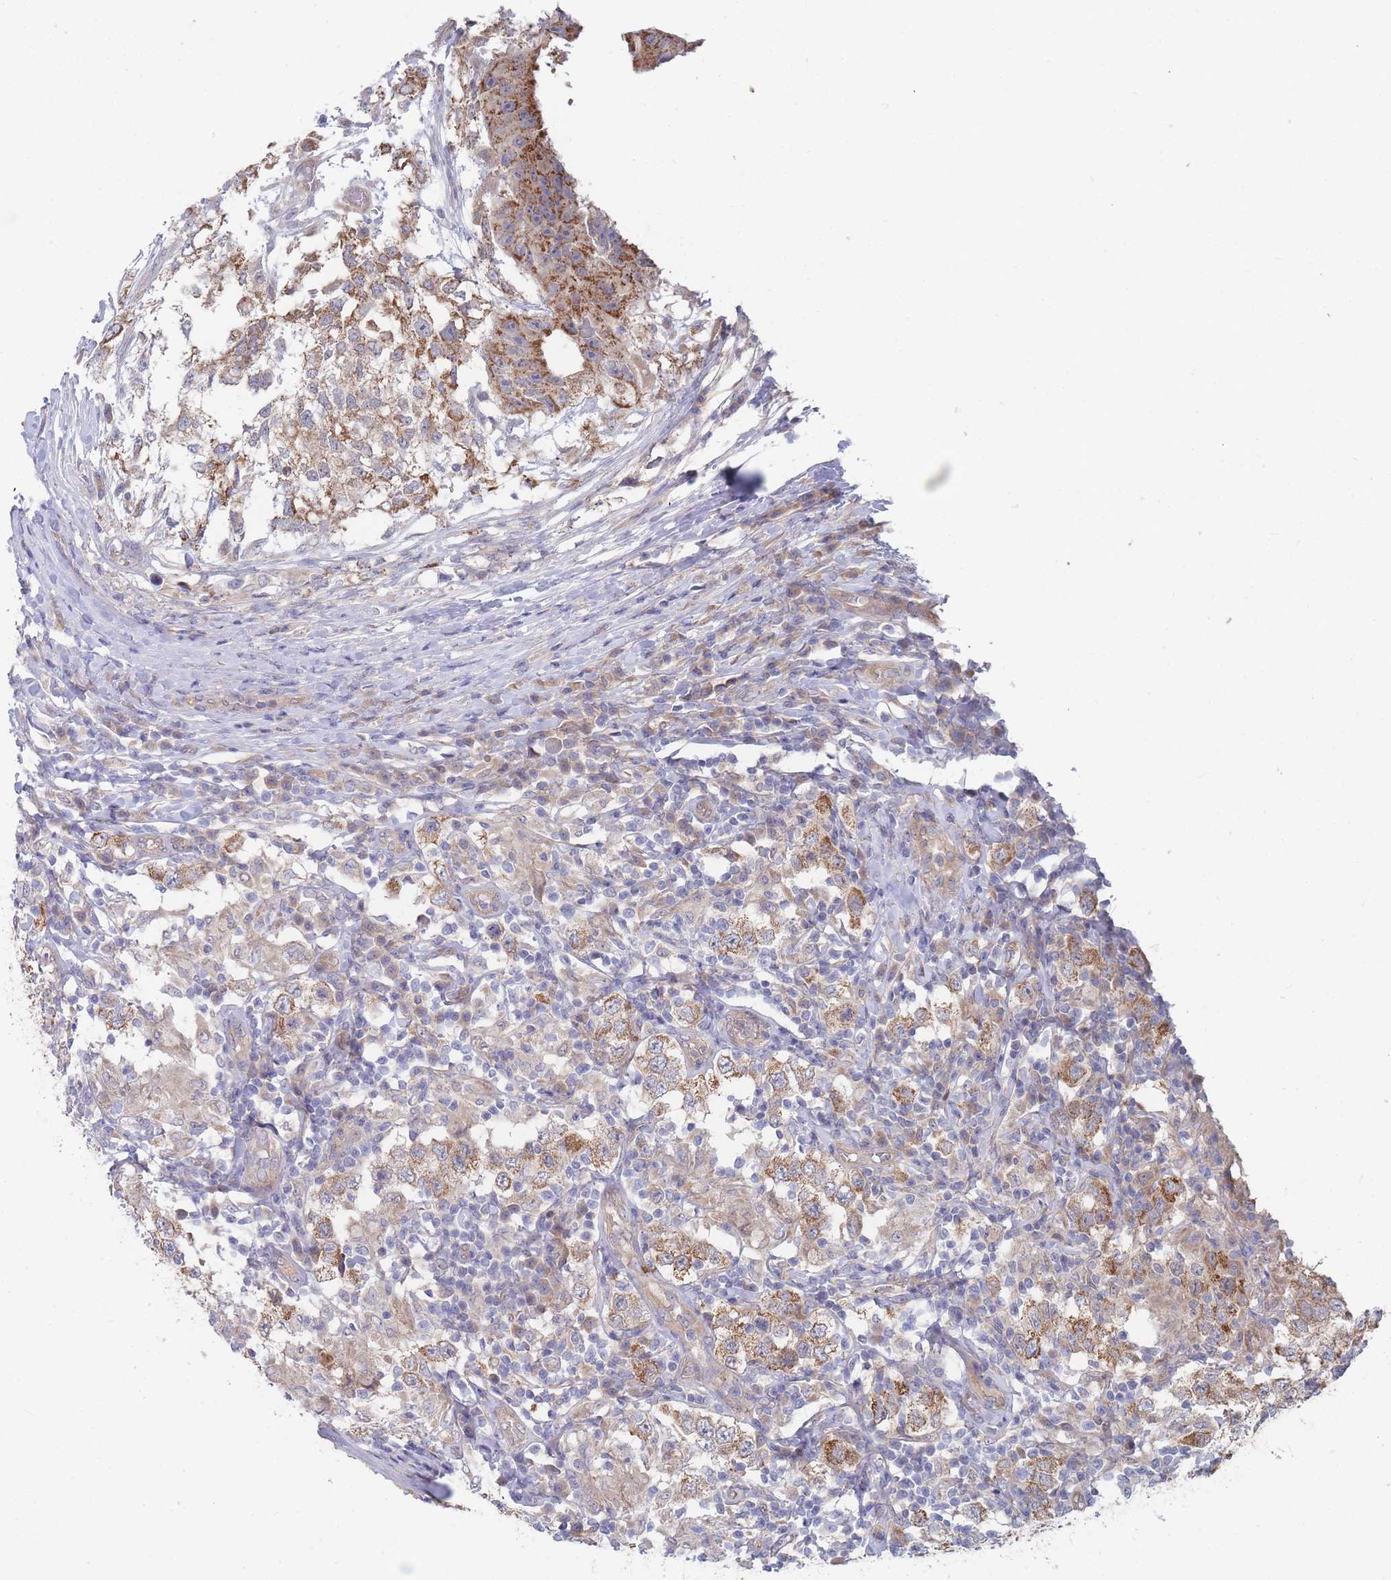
{"staining": {"intensity": "moderate", "quantity": ">75%", "location": "cytoplasmic/membranous"}, "tissue": "testis cancer", "cell_type": "Tumor cells", "image_type": "cancer", "snomed": [{"axis": "morphology", "description": "Seminoma, NOS"}, {"axis": "morphology", "description": "Carcinoma, Embryonal, NOS"}, {"axis": "topography", "description": "Testis"}], "caption": "Immunohistochemical staining of testis seminoma demonstrates medium levels of moderate cytoplasmic/membranous protein positivity in approximately >75% of tumor cells.", "gene": "NUB1", "patient": {"sex": "male", "age": 41}}